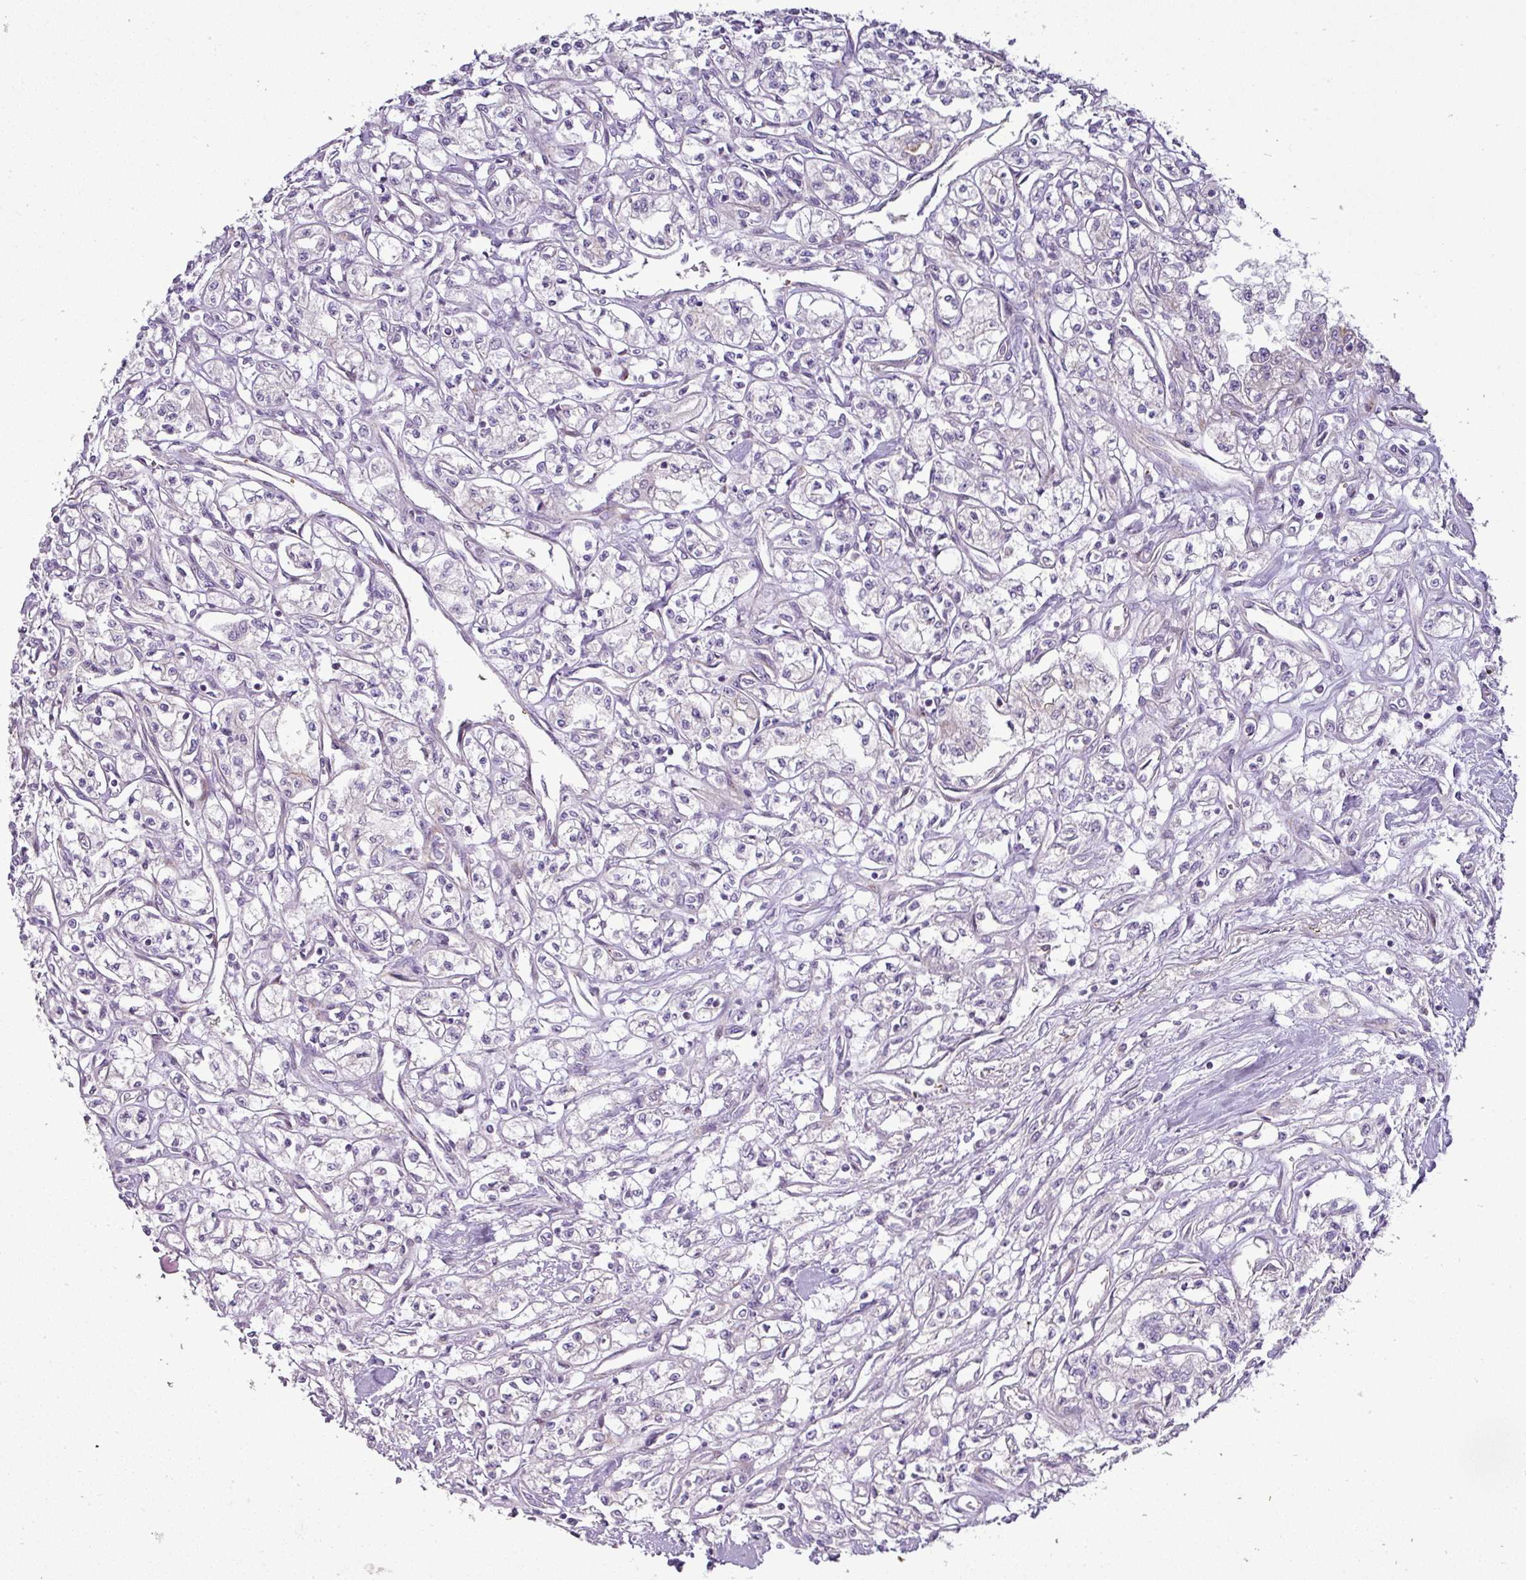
{"staining": {"intensity": "negative", "quantity": "none", "location": "none"}, "tissue": "renal cancer", "cell_type": "Tumor cells", "image_type": "cancer", "snomed": [{"axis": "morphology", "description": "Adenocarcinoma, NOS"}, {"axis": "topography", "description": "Kidney"}], "caption": "A high-resolution photomicrograph shows immunohistochemistry (IHC) staining of renal cancer (adenocarcinoma), which demonstrates no significant staining in tumor cells.", "gene": "ATP6V1F", "patient": {"sex": "male", "age": 56}}